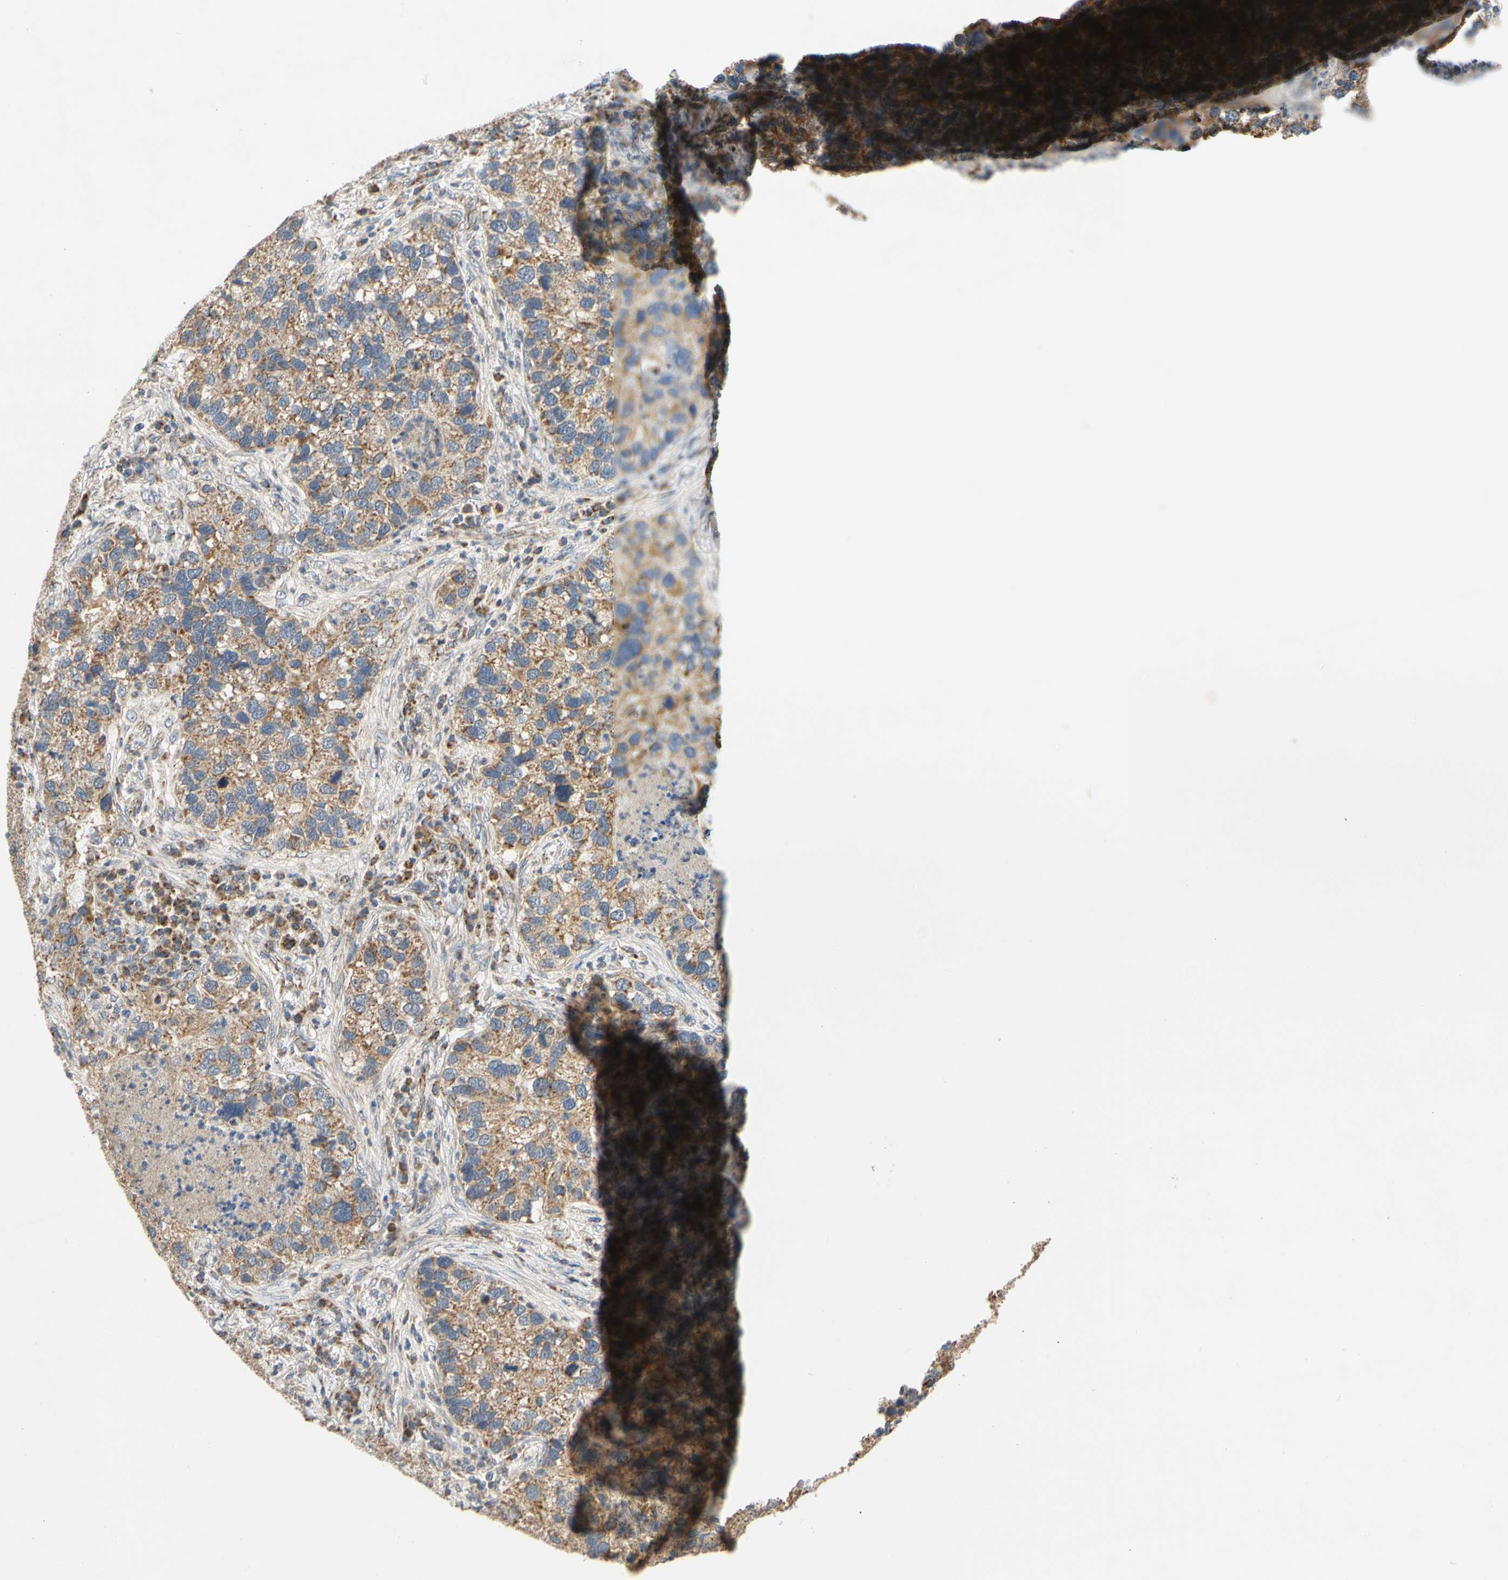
{"staining": {"intensity": "moderate", "quantity": ">75%", "location": "cytoplasmic/membranous"}, "tissue": "lung cancer", "cell_type": "Tumor cells", "image_type": "cancer", "snomed": [{"axis": "morphology", "description": "Normal tissue, NOS"}, {"axis": "morphology", "description": "Adenocarcinoma, NOS"}, {"axis": "topography", "description": "Bronchus"}, {"axis": "topography", "description": "Lung"}], "caption": "High-power microscopy captured an immunohistochemistry histopathology image of lung cancer (adenocarcinoma), revealing moderate cytoplasmic/membranous staining in approximately >75% of tumor cells.", "gene": "GPD2", "patient": {"sex": "male", "age": 54}}